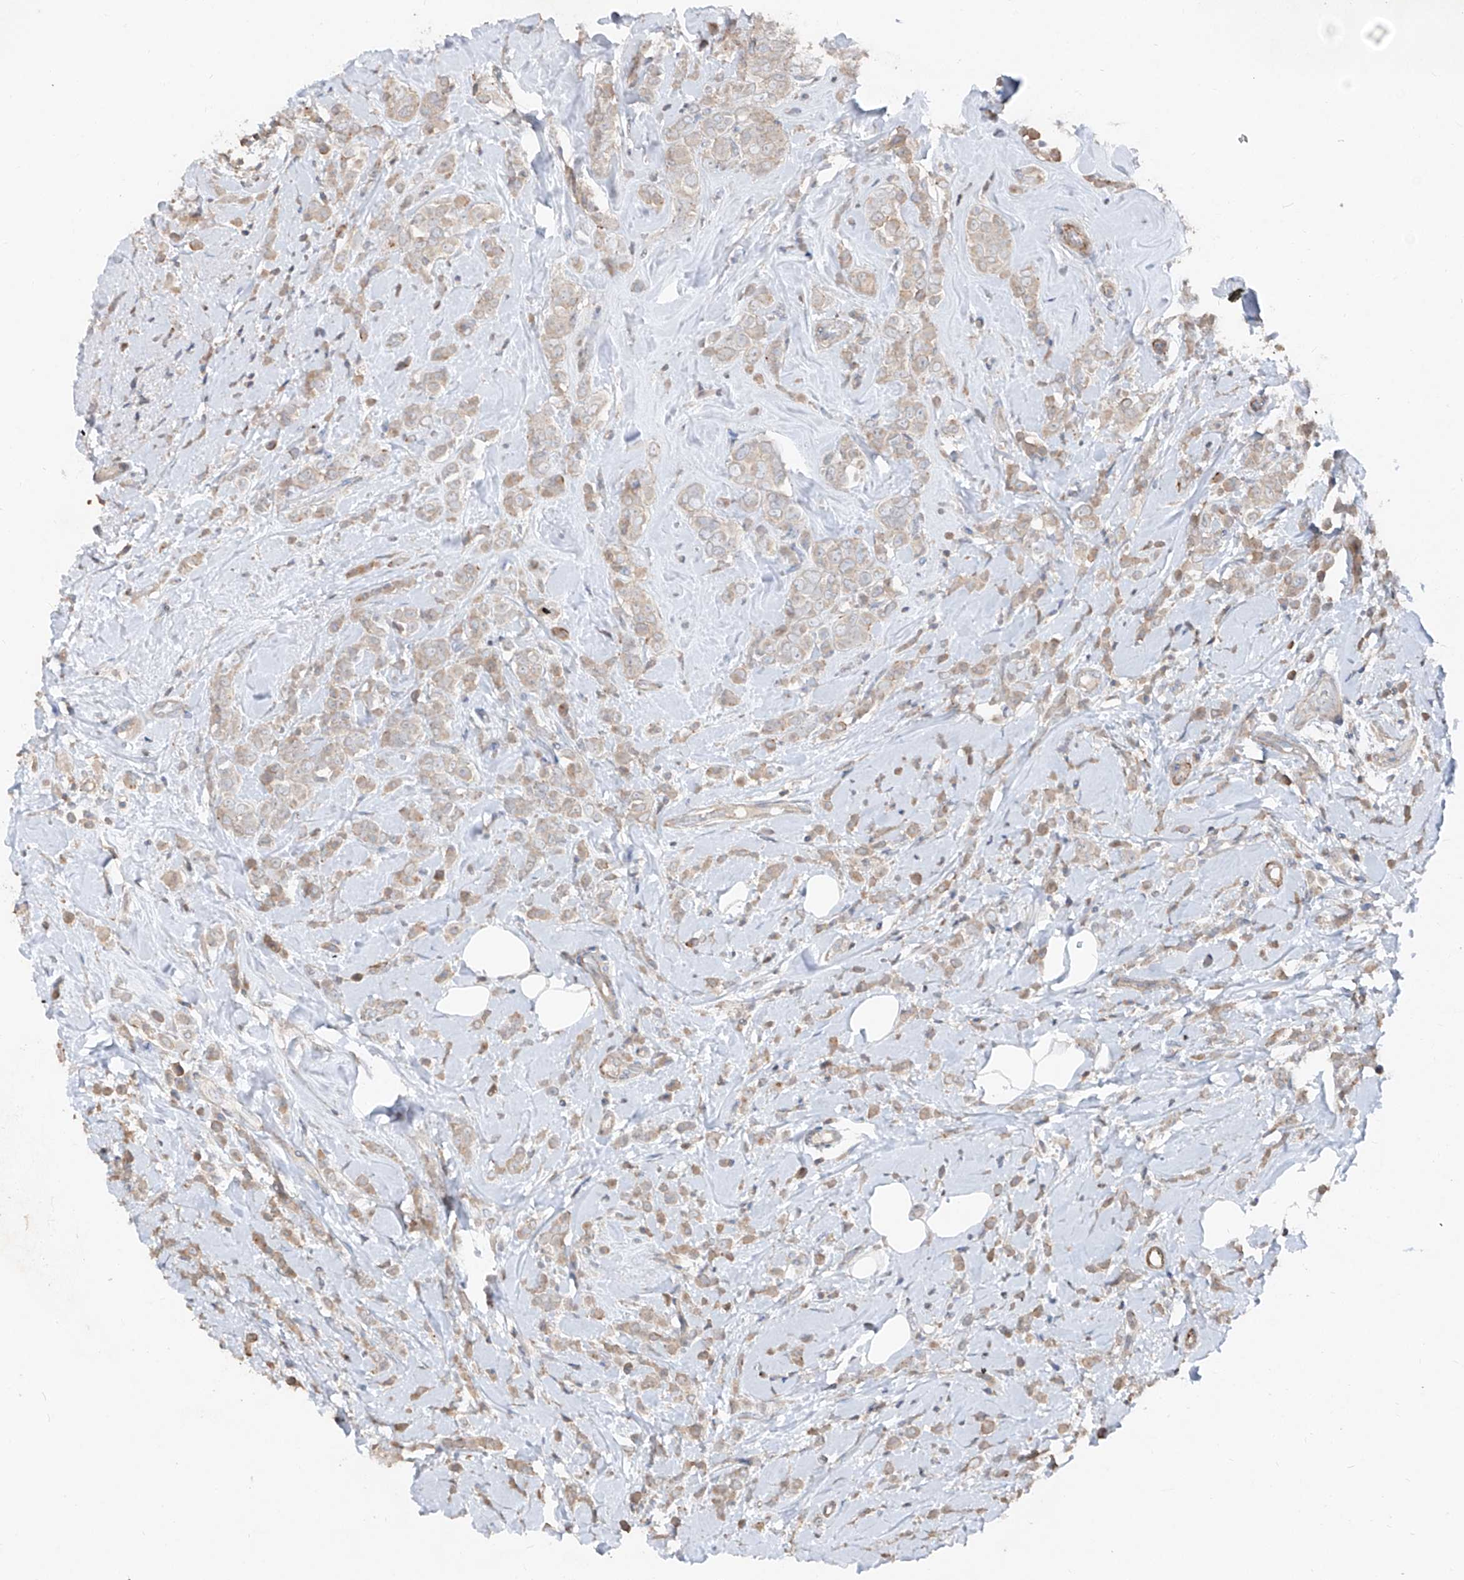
{"staining": {"intensity": "weak", "quantity": ">75%", "location": "cytoplasmic/membranous"}, "tissue": "breast cancer", "cell_type": "Tumor cells", "image_type": "cancer", "snomed": [{"axis": "morphology", "description": "Lobular carcinoma"}, {"axis": "topography", "description": "Breast"}], "caption": "Immunohistochemical staining of human breast lobular carcinoma exhibits low levels of weak cytoplasmic/membranous expression in about >75% of tumor cells.", "gene": "UFD1", "patient": {"sex": "female", "age": 47}}